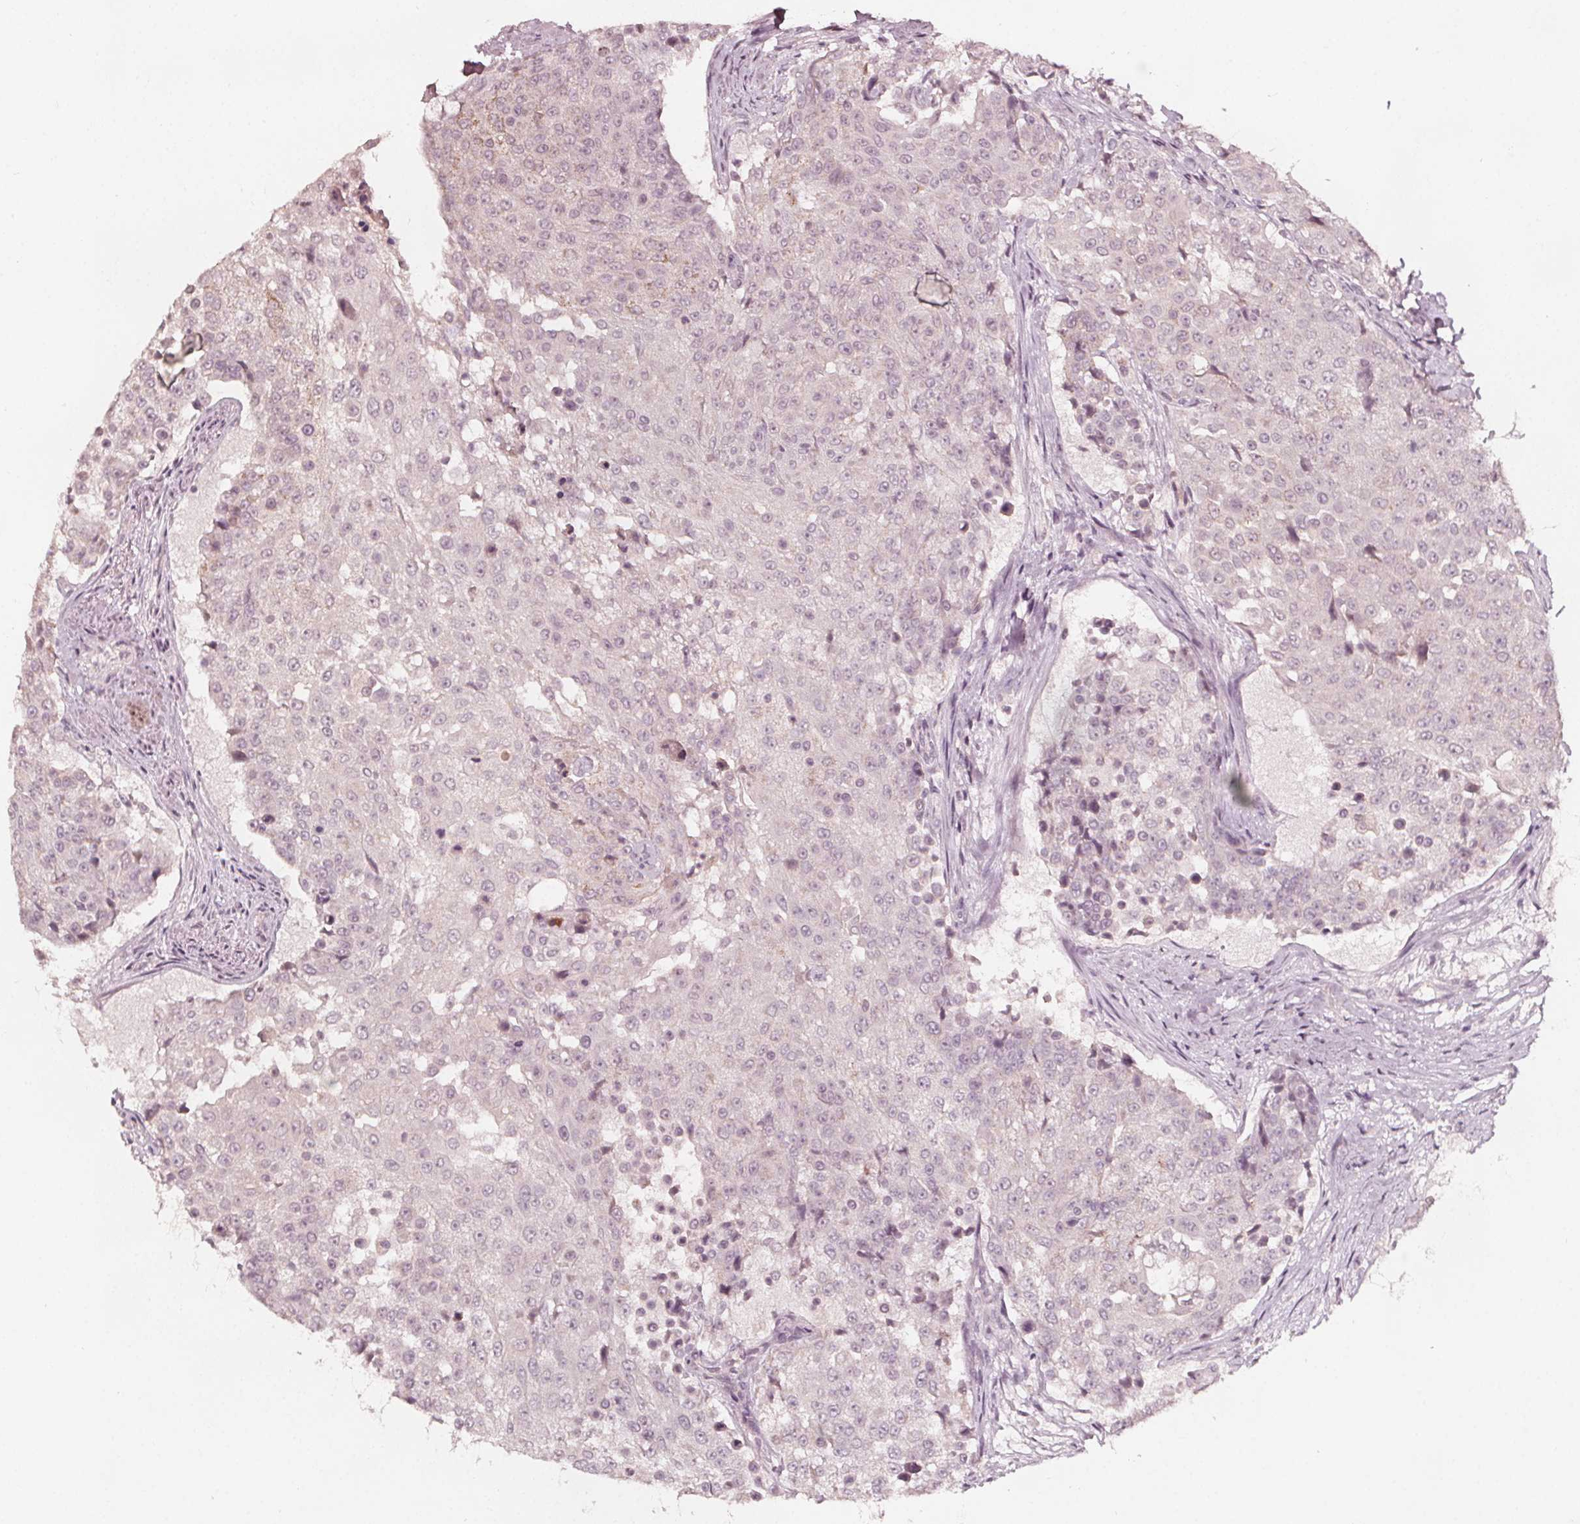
{"staining": {"intensity": "negative", "quantity": "none", "location": "none"}, "tissue": "urothelial cancer", "cell_type": "Tumor cells", "image_type": "cancer", "snomed": [{"axis": "morphology", "description": "Urothelial carcinoma, High grade"}, {"axis": "topography", "description": "Urinary bladder"}], "caption": "Tumor cells show no significant protein expression in high-grade urothelial carcinoma.", "gene": "NPC1L1", "patient": {"sex": "female", "age": 63}}